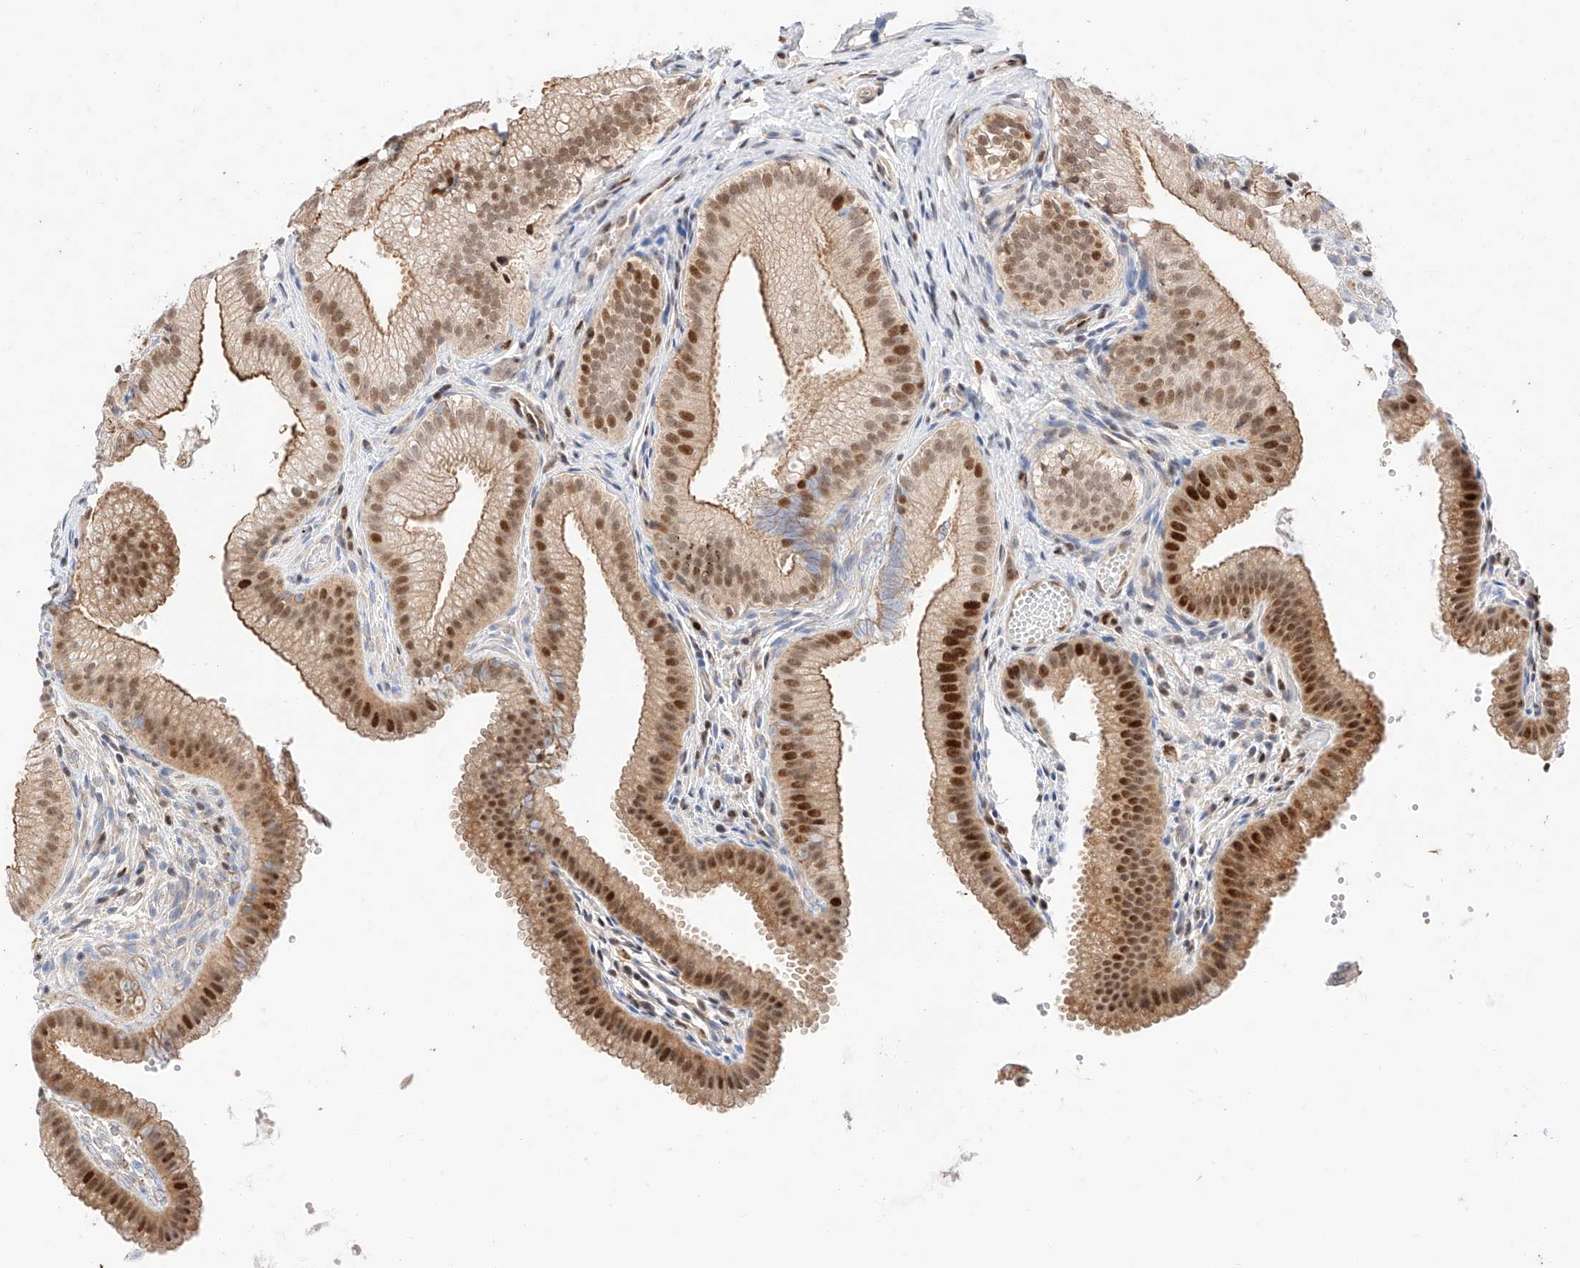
{"staining": {"intensity": "strong", "quantity": "25%-75%", "location": "cytoplasmic/membranous,nuclear"}, "tissue": "gallbladder", "cell_type": "Glandular cells", "image_type": "normal", "snomed": [{"axis": "morphology", "description": "Normal tissue, NOS"}, {"axis": "topography", "description": "Gallbladder"}], "caption": "Glandular cells demonstrate high levels of strong cytoplasmic/membranous,nuclear staining in about 25%-75% of cells in normal gallbladder. (DAB (3,3'-diaminobenzidine) IHC with brightfield microscopy, high magnification).", "gene": "HDAC9", "patient": {"sex": "female", "age": 30}}